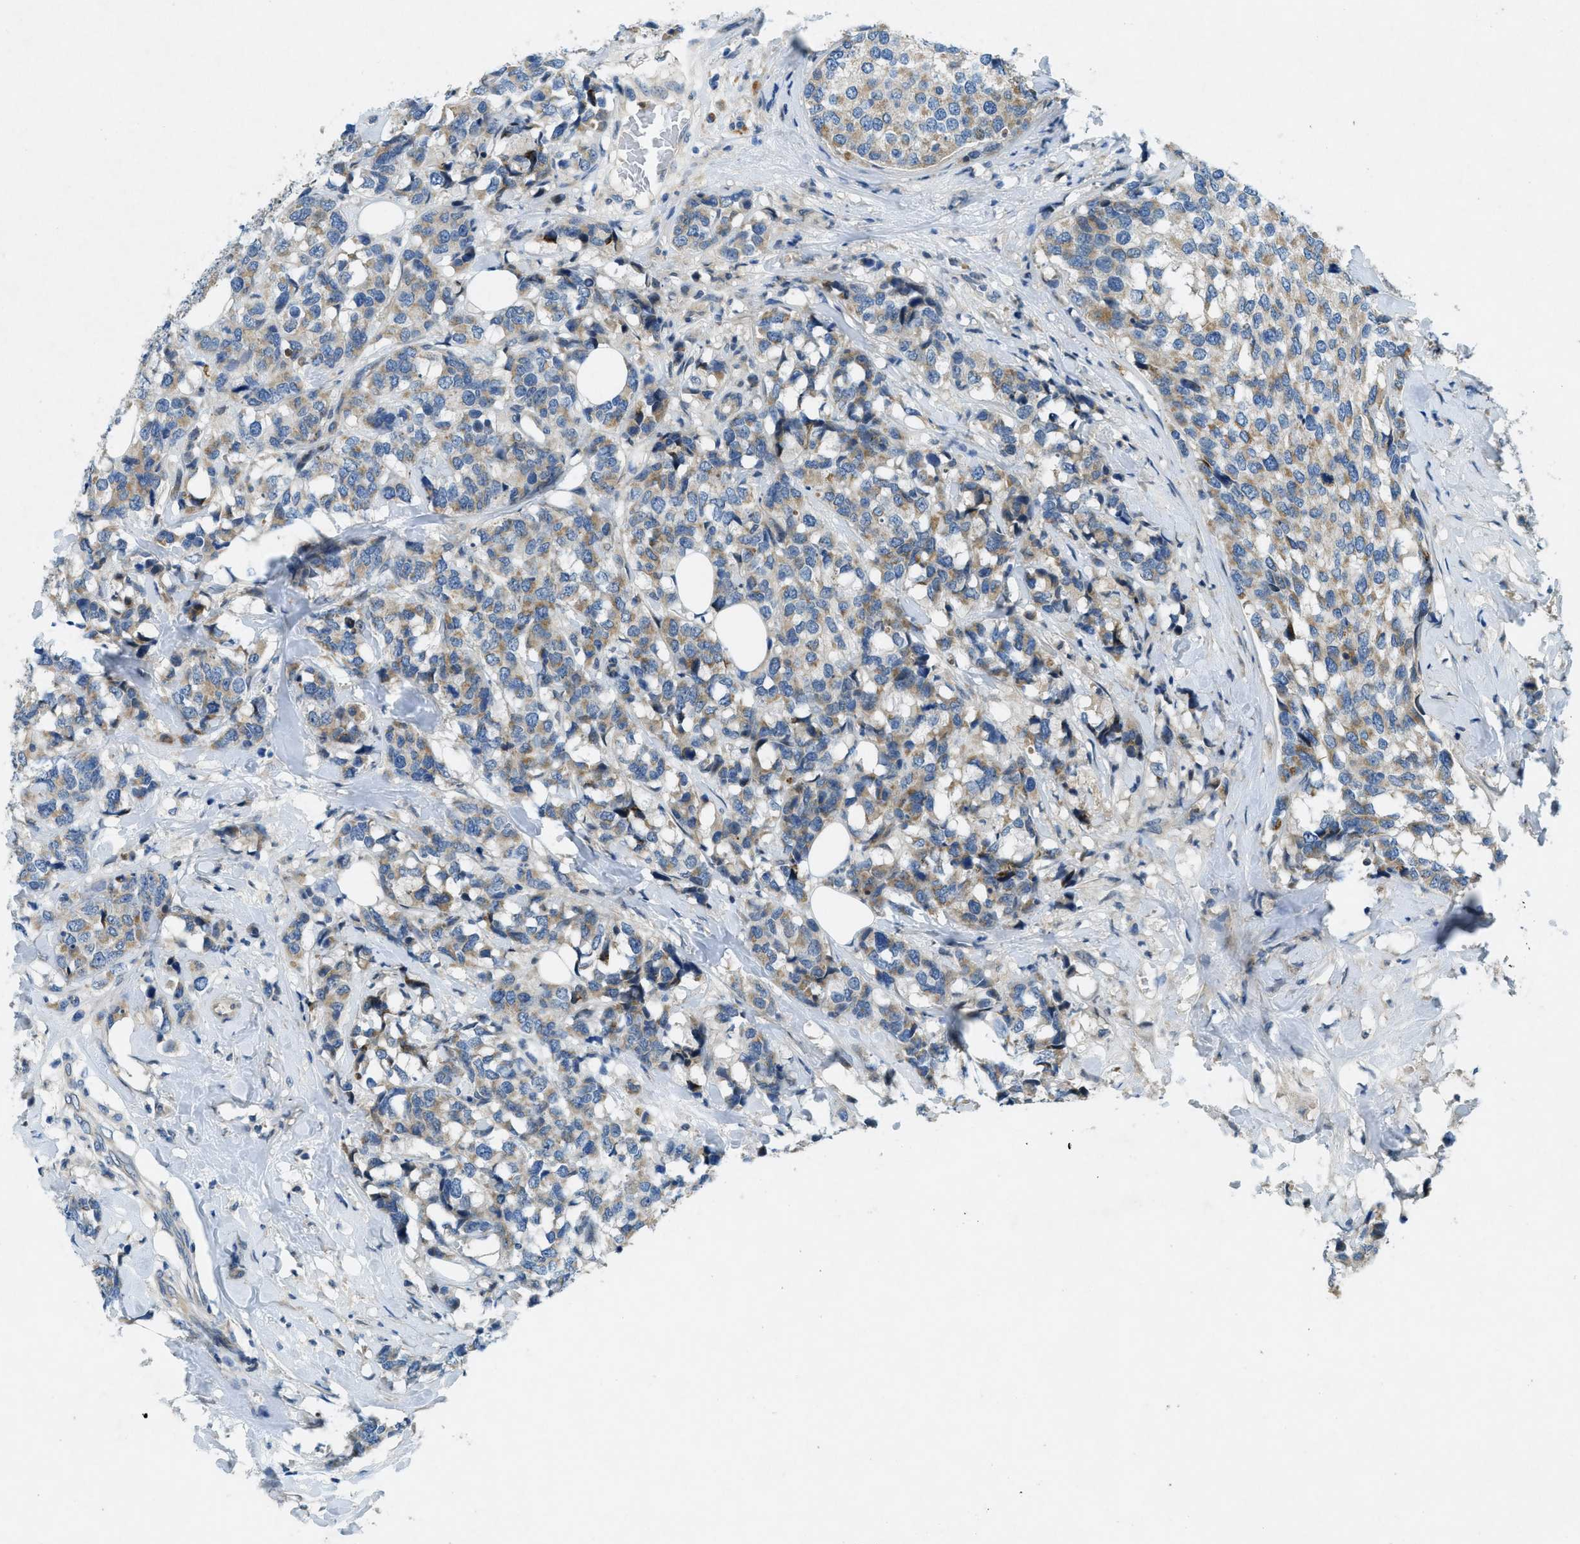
{"staining": {"intensity": "moderate", "quantity": "25%-75%", "location": "cytoplasmic/membranous"}, "tissue": "breast cancer", "cell_type": "Tumor cells", "image_type": "cancer", "snomed": [{"axis": "morphology", "description": "Lobular carcinoma"}, {"axis": "topography", "description": "Breast"}], "caption": "Protein expression analysis of human breast cancer (lobular carcinoma) reveals moderate cytoplasmic/membranous expression in about 25%-75% of tumor cells. The staining was performed using DAB to visualize the protein expression in brown, while the nuclei were stained in blue with hematoxylin (Magnification: 20x).", "gene": "SNX14", "patient": {"sex": "female", "age": 59}}